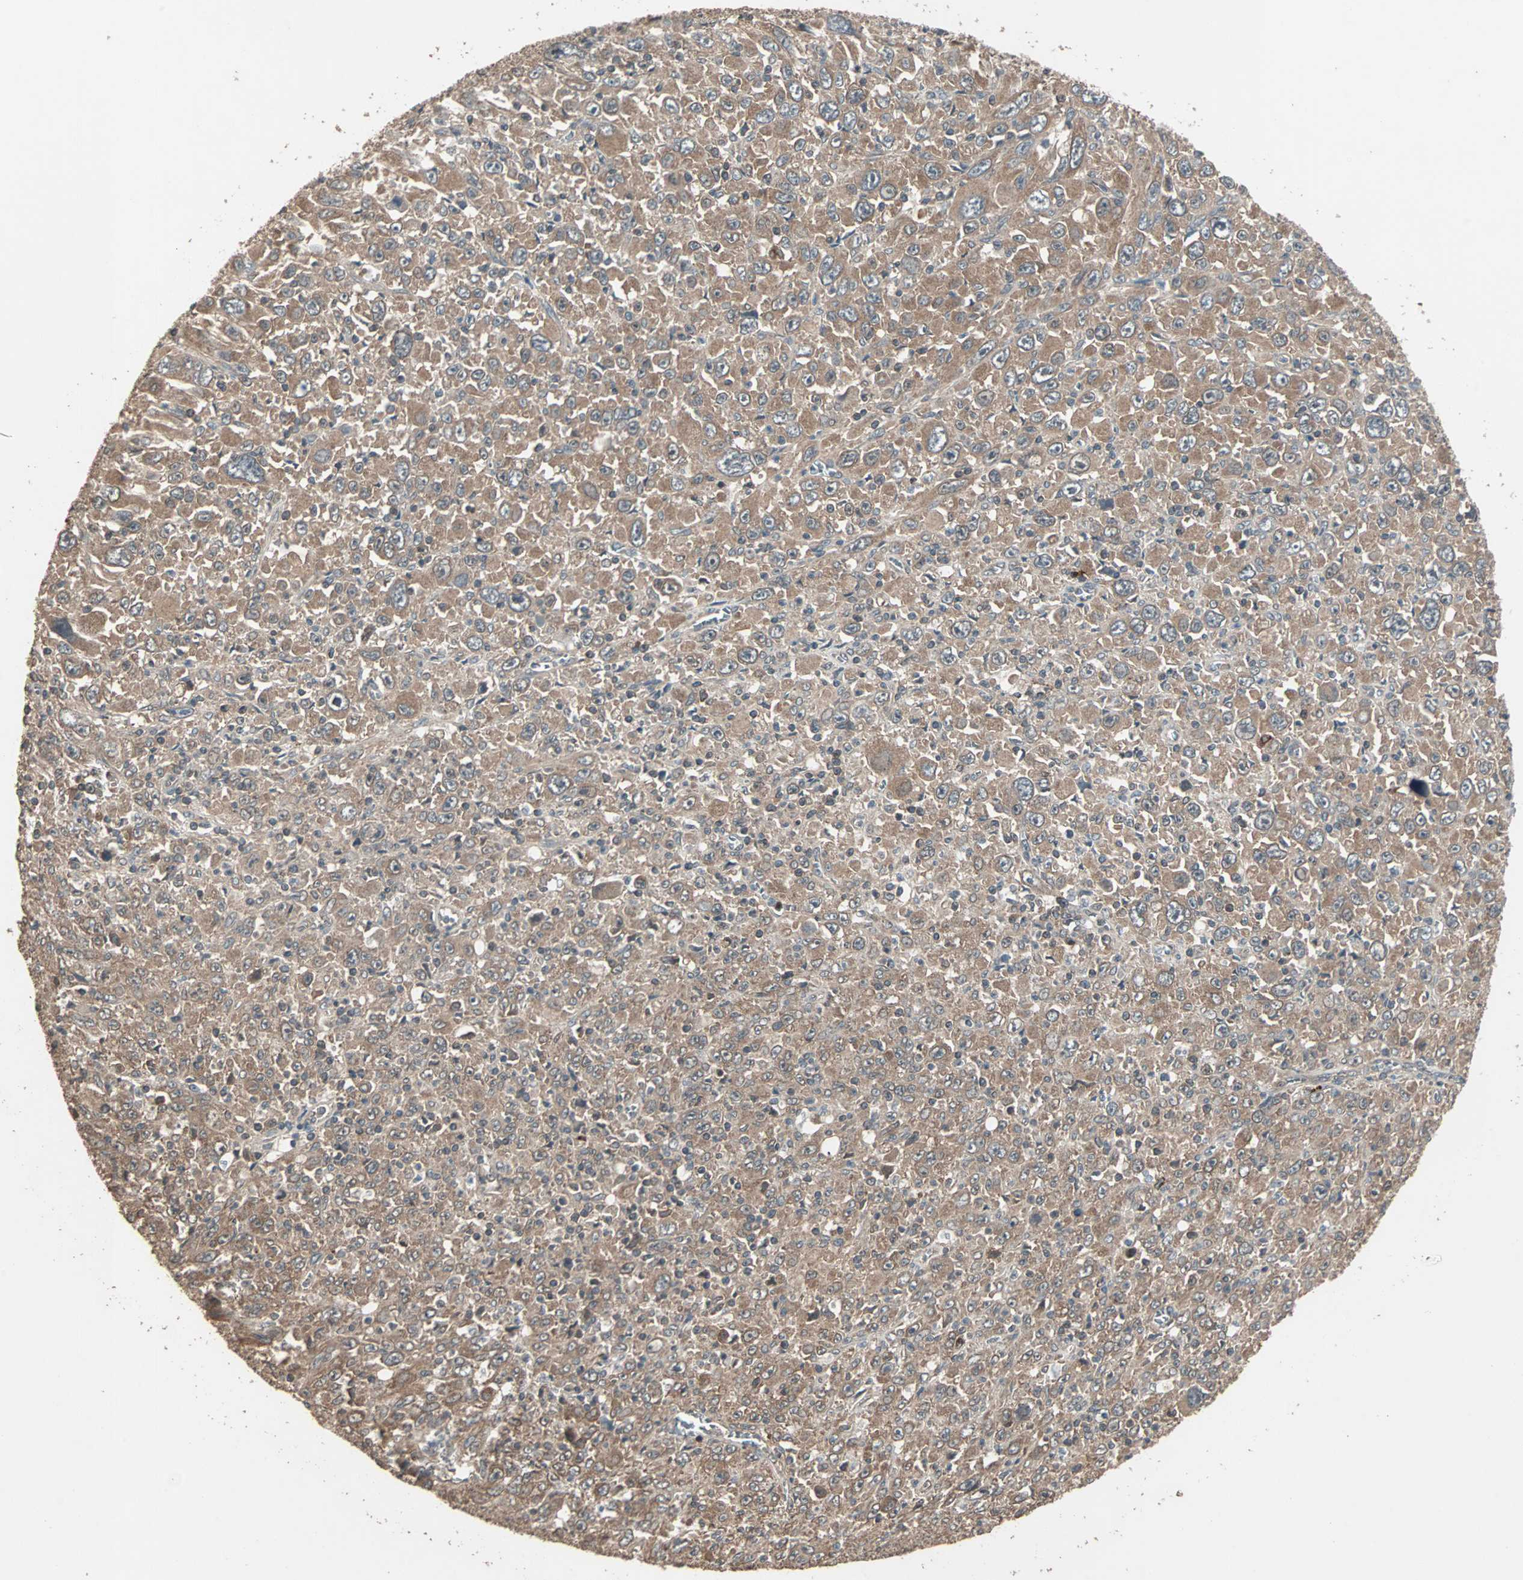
{"staining": {"intensity": "moderate", "quantity": ">75%", "location": "cytoplasmic/membranous"}, "tissue": "melanoma", "cell_type": "Tumor cells", "image_type": "cancer", "snomed": [{"axis": "morphology", "description": "Malignant melanoma, Metastatic site"}, {"axis": "topography", "description": "Skin"}], "caption": "Immunohistochemical staining of malignant melanoma (metastatic site) exhibits medium levels of moderate cytoplasmic/membranous protein expression in about >75% of tumor cells.", "gene": "UBAC1", "patient": {"sex": "female", "age": 56}}